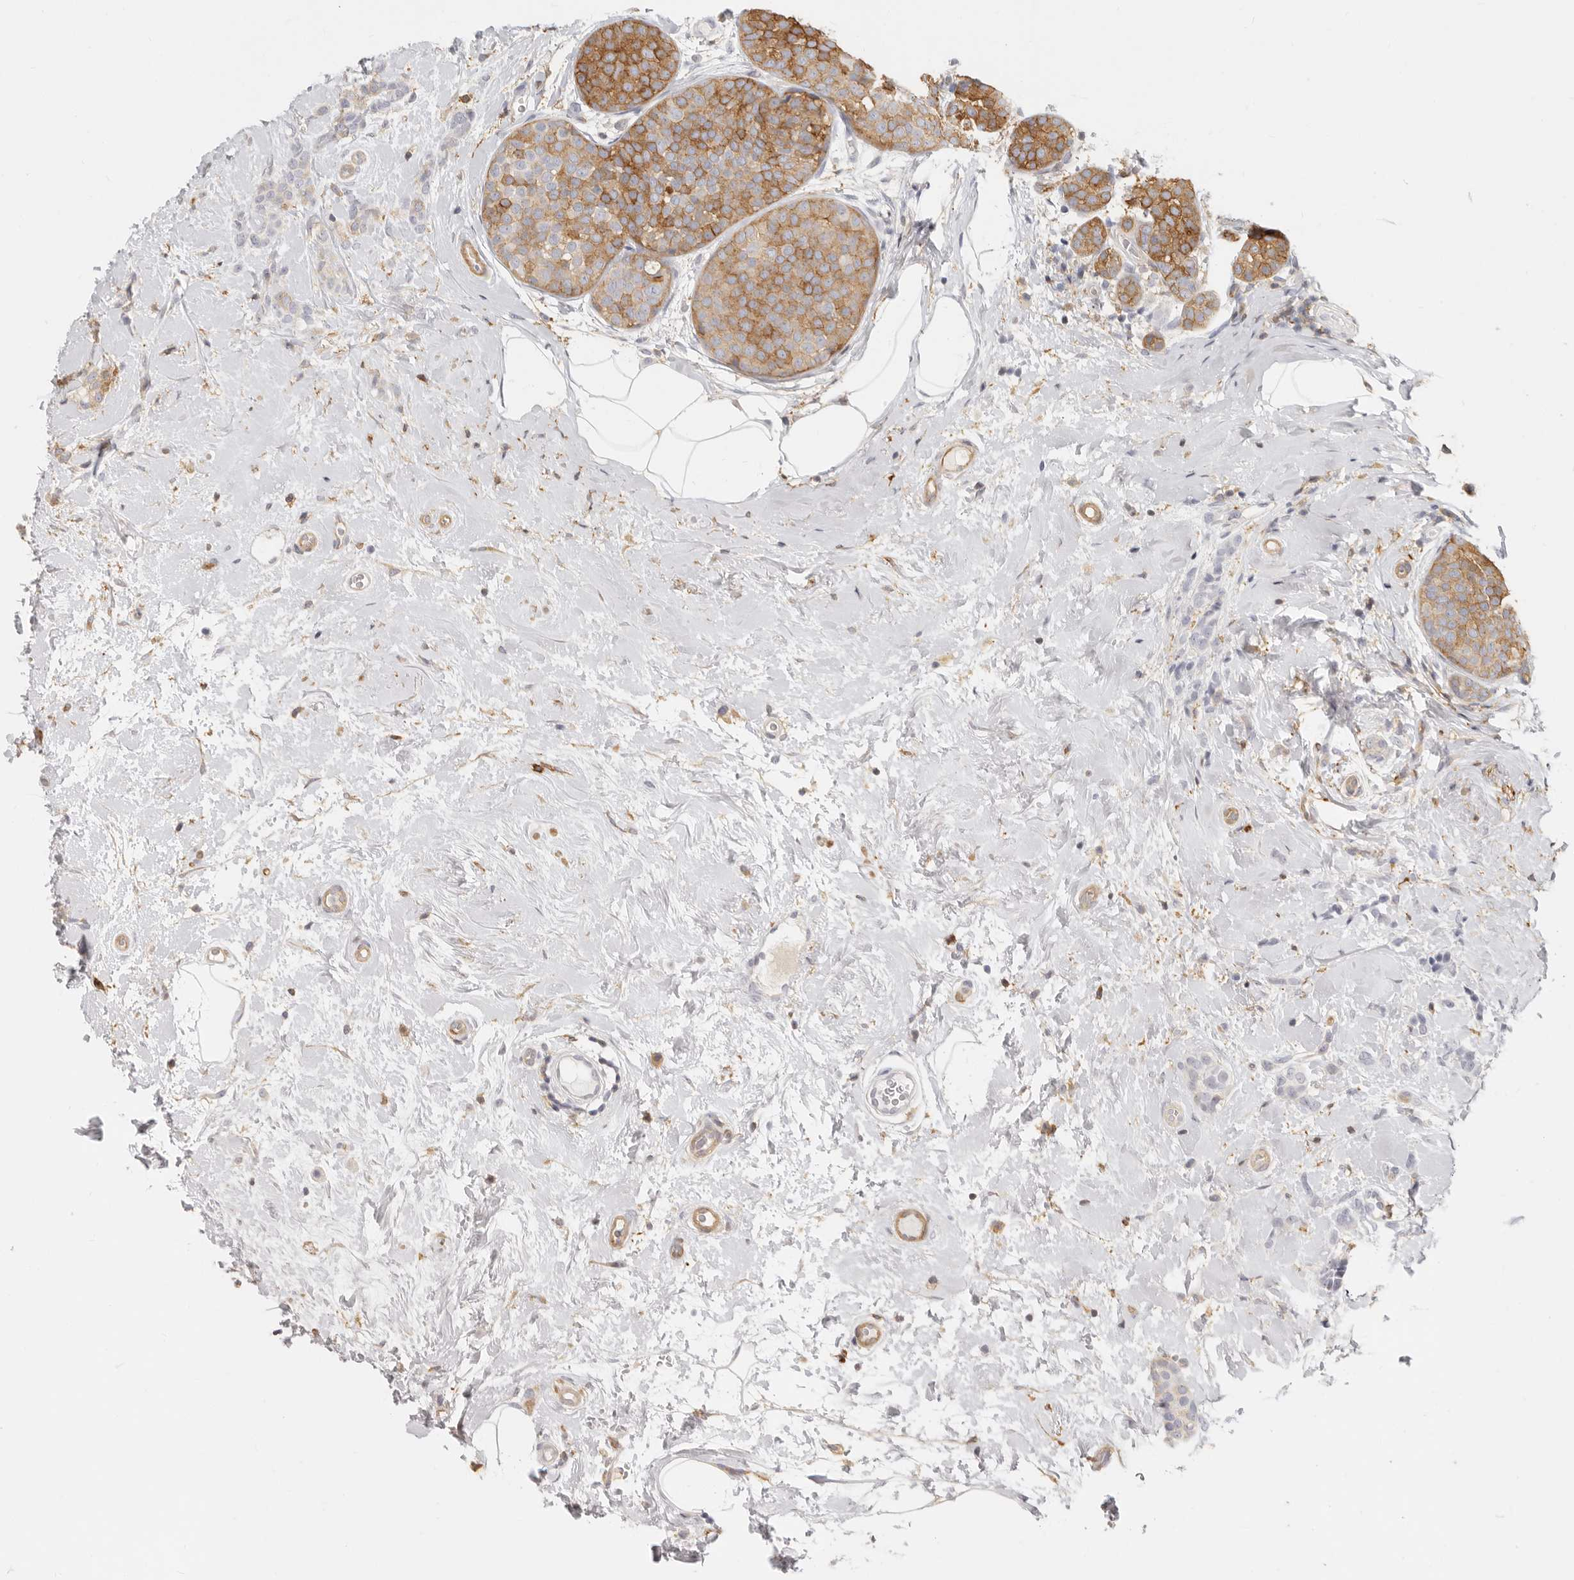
{"staining": {"intensity": "moderate", "quantity": ">75%", "location": "cytoplasmic/membranous"}, "tissue": "breast cancer", "cell_type": "Tumor cells", "image_type": "cancer", "snomed": [{"axis": "morphology", "description": "Lobular carcinoma, in situ"}, {"axis": "morphology", "description": "Lobular carcinoma"}, {"axis": "topography", "description": "Breast"}], "caption": "Brown immunohistochemical staining in lobular carcinoma (breast) exhibits moderate cytoplasmic/membranous expression in approximately >75% of tumor cells.", "gene": "NIBAN1", "patient": {"sex": "female", "age": 41}}